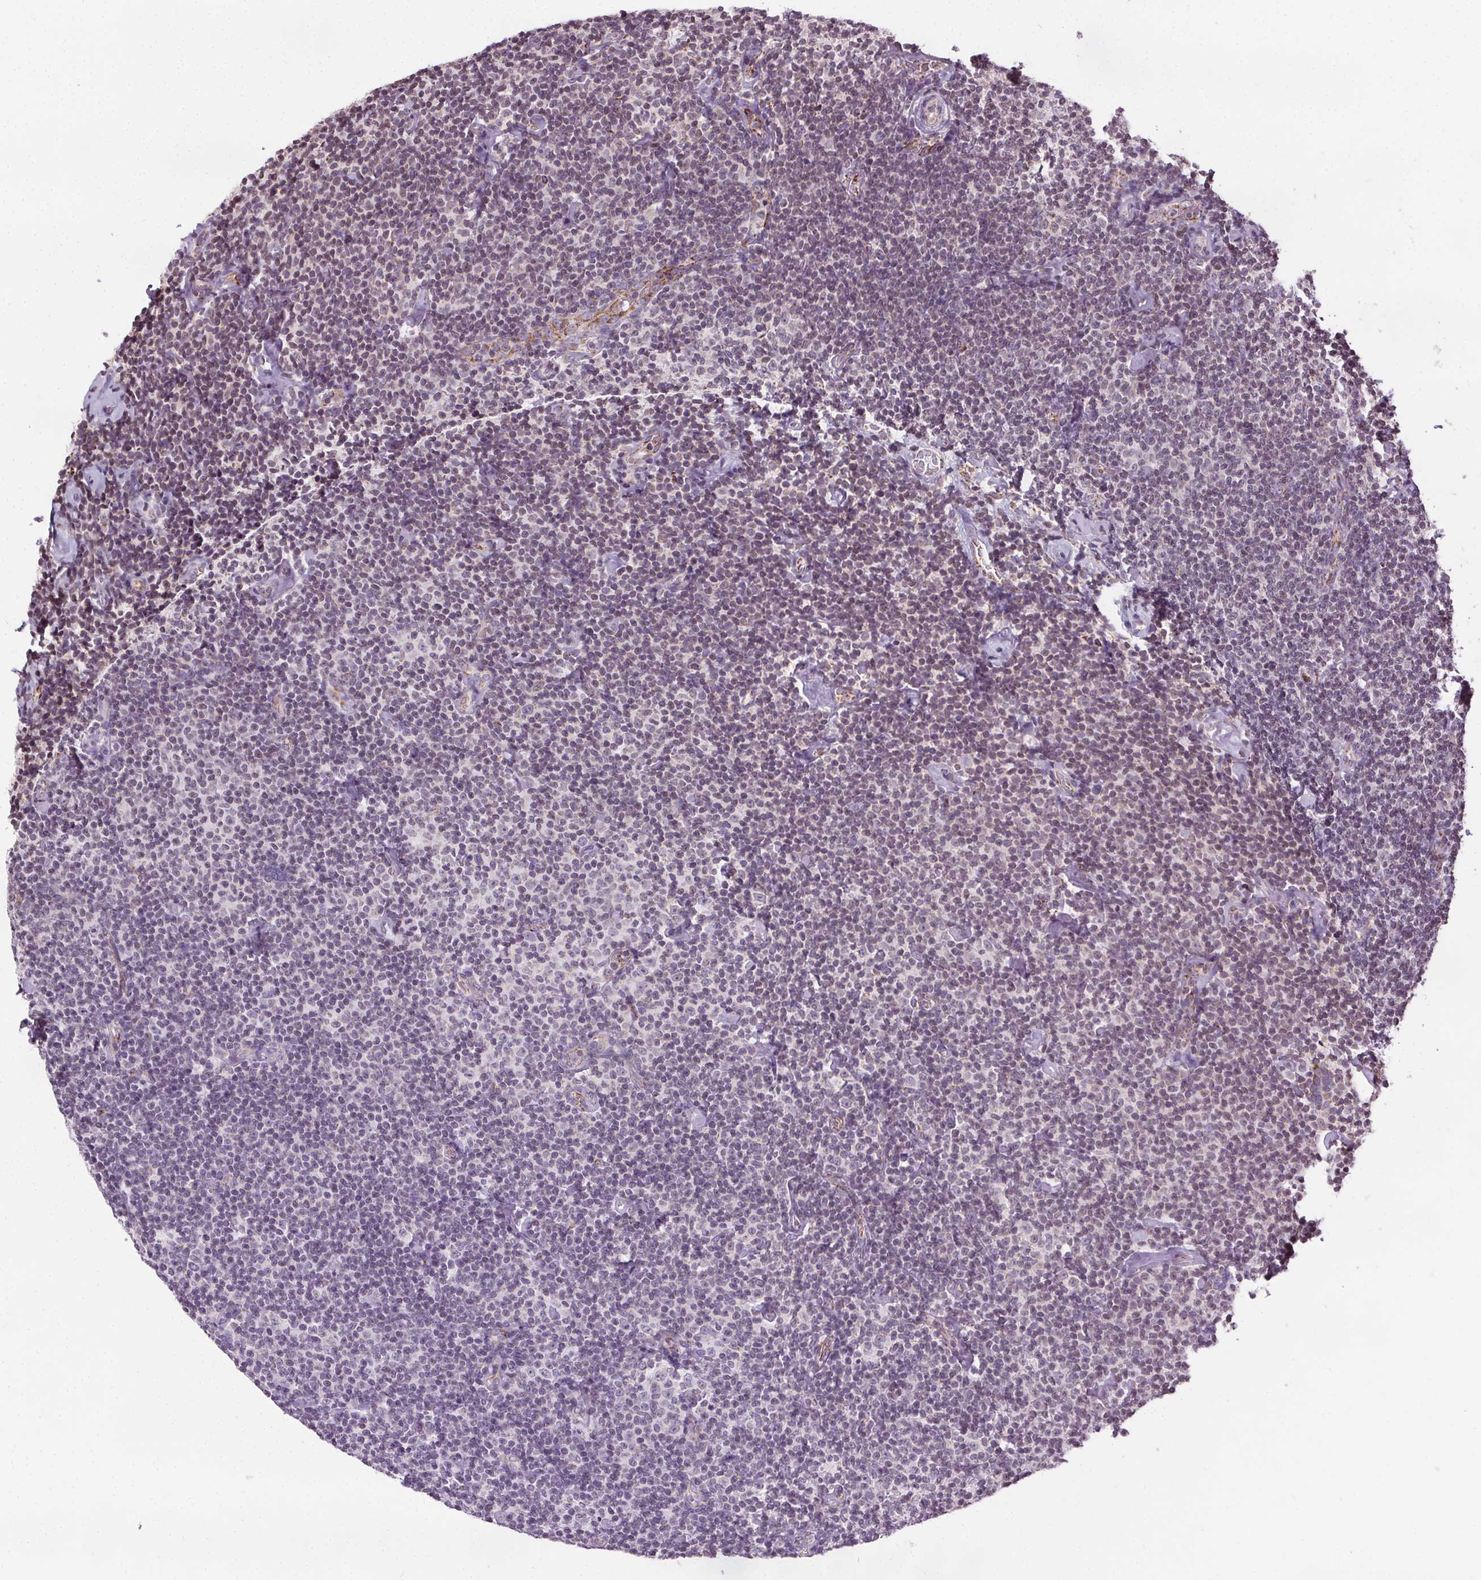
{"staining": {"intensity": "negative", "quantity": "none", "location": "none"}, "tissue": "lymphoma", "cell_type": "Tumor cells", "image_type": "cancer", "snomed": [{"axis": "morphology", "description": "Malignant lymphoma, non-Hodgkin's type, Low grade"}, {"axis": "topography", "description": "Lymph node"}], "caption": "Malignant lymphoma, non-Hodgkin's type (low-grade) was stained to show a protein in brown. There is no significant staining in tumor cells. (DAB IHC, high magnification).", "gene": "LFNG", "patient": {"sex": "male", "age": 81}}